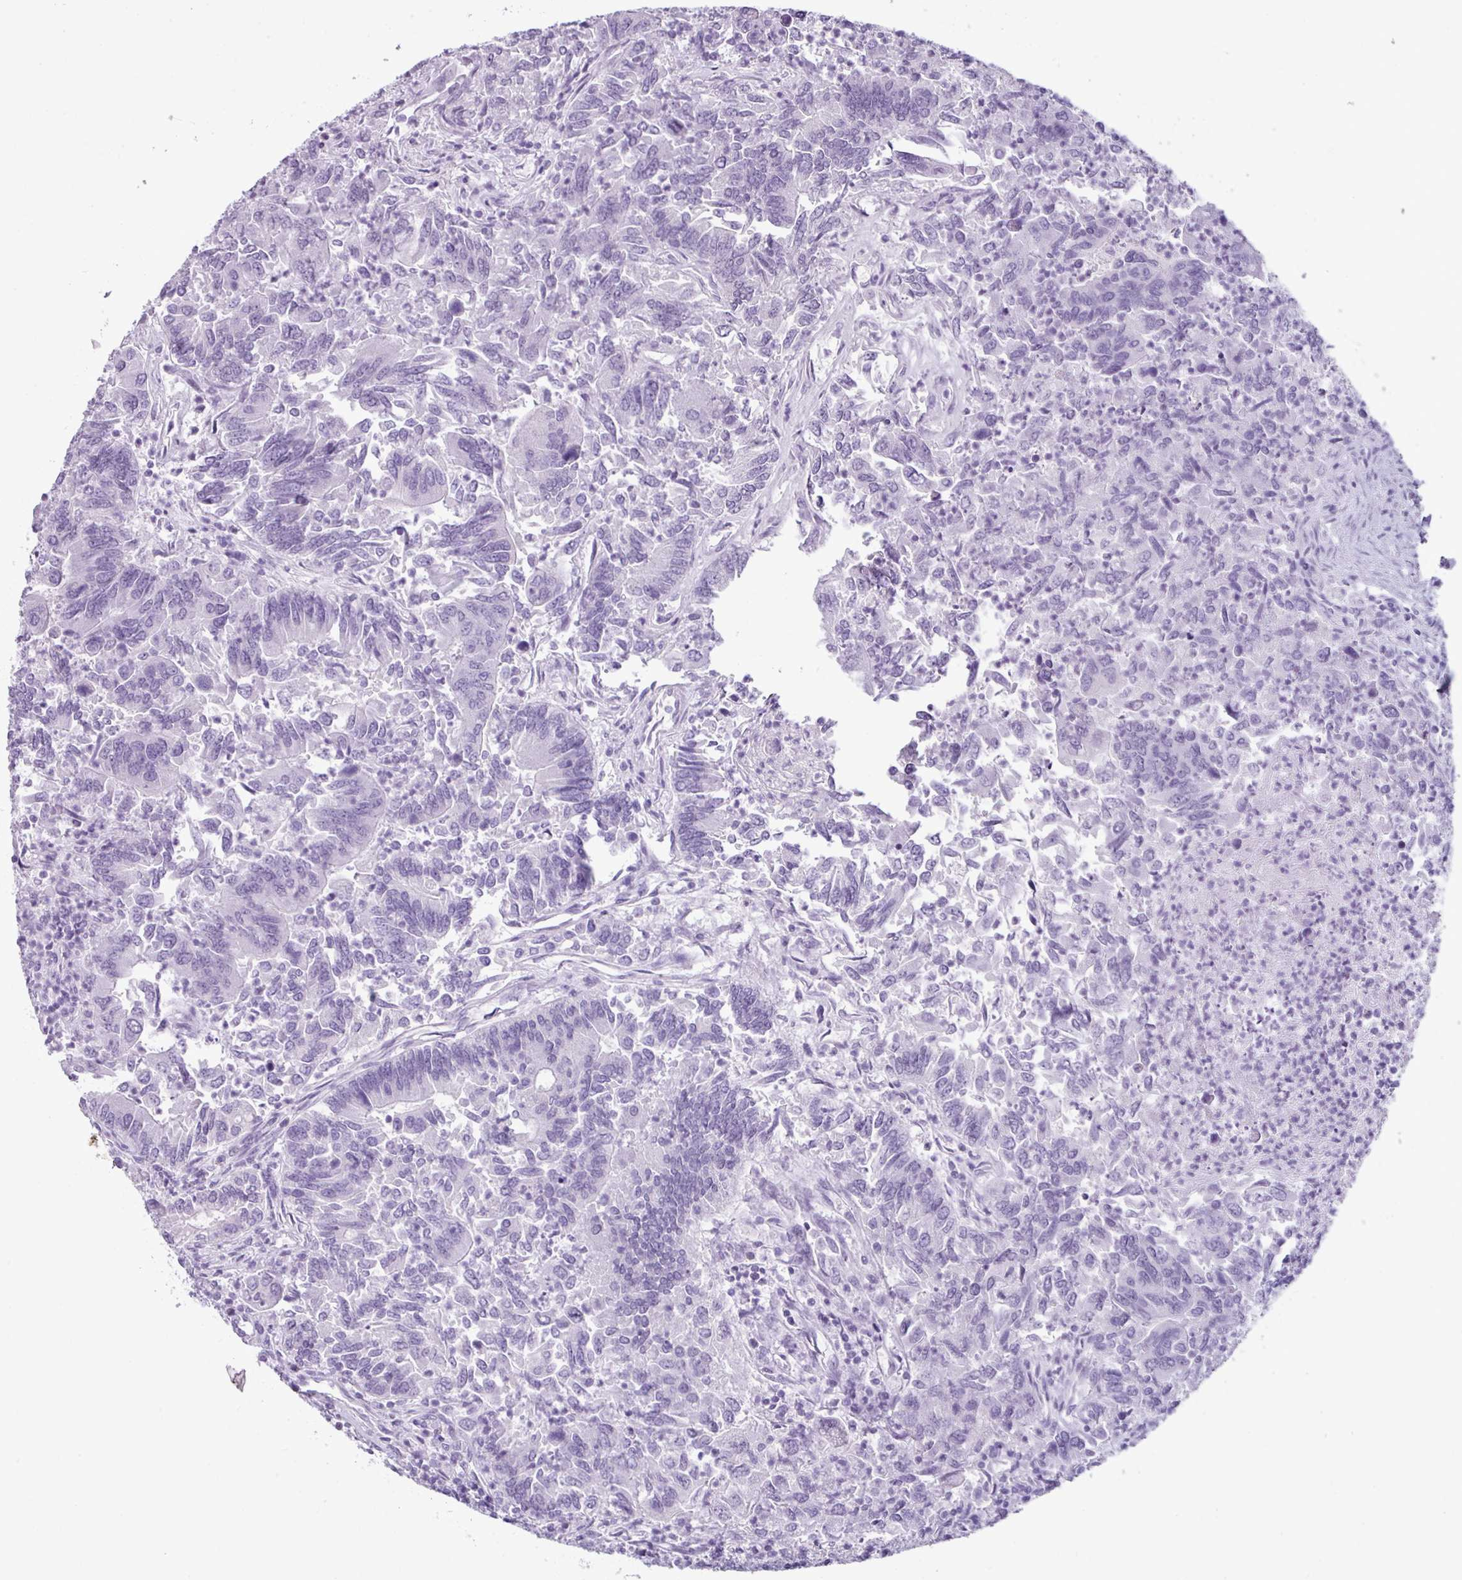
{"staining": {"intensity": "negative", "quantity": "none", "location": "none"}, "tissue": "colorectal cancer", "cell_type": "Tumor cells", "image_type": "cancer", "snomed": [{"axis": "morphology", "description": "Adenocarcinoma, NOS"}, {"axis": "topography", "description": "Colon"}], "caption": "Adenocarcinoma (colorectal) was stained to show a protein in brown. There is no significant positivity in tumor cells.", "gene": "SCT", "patient": {"sex": "female", "age": 67}}